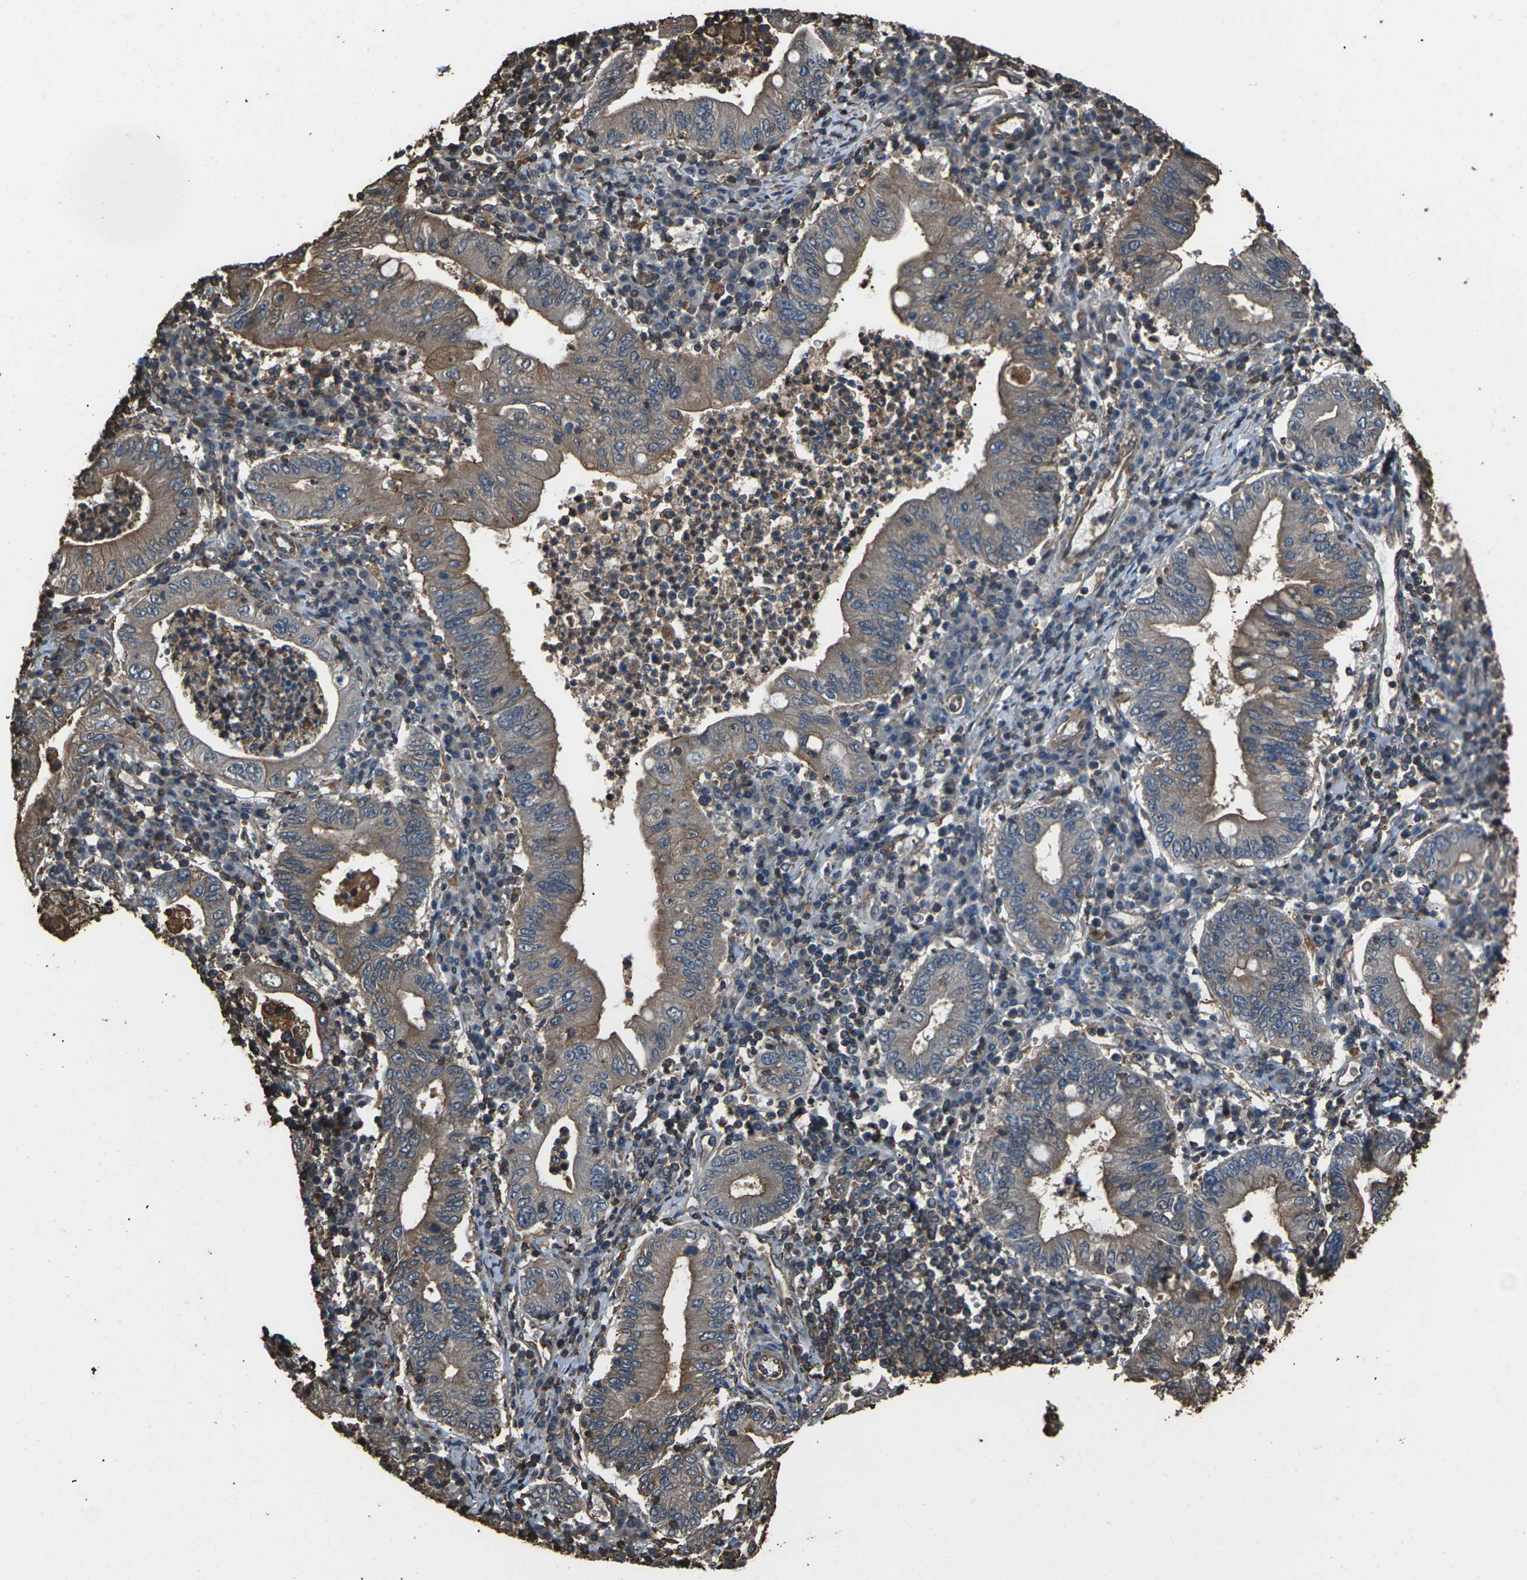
{"staining": {"intensity": "moderate", "quantity": "25%-75%", "location": "cytoplasmic/membranous"}, "tissue": "stomach cancer", "cell_type": "Tumor cells", "image_type": "cancer", "snomed": [{"axis": "morphology", "description": "Normal tissue, NOS"}, {"axis": "morphology", "description": "Adenocarcinoma, NOS"}, {"axis": "topography", "description": "Esophagus"}, {"axis": "topography", "description": "Stomach, upper"}, {"axis": "topography", "description": "Peripheral nerve tissue"}], "caption": "Immunohistochemical staining of human stomach cancer displays medium levels of moderate cytoplasmic/membranous protein staining in approximately 25%-75% of tumor cells.", "gene": "DHPS", "patient": {"sex": "male", "age": 62}}